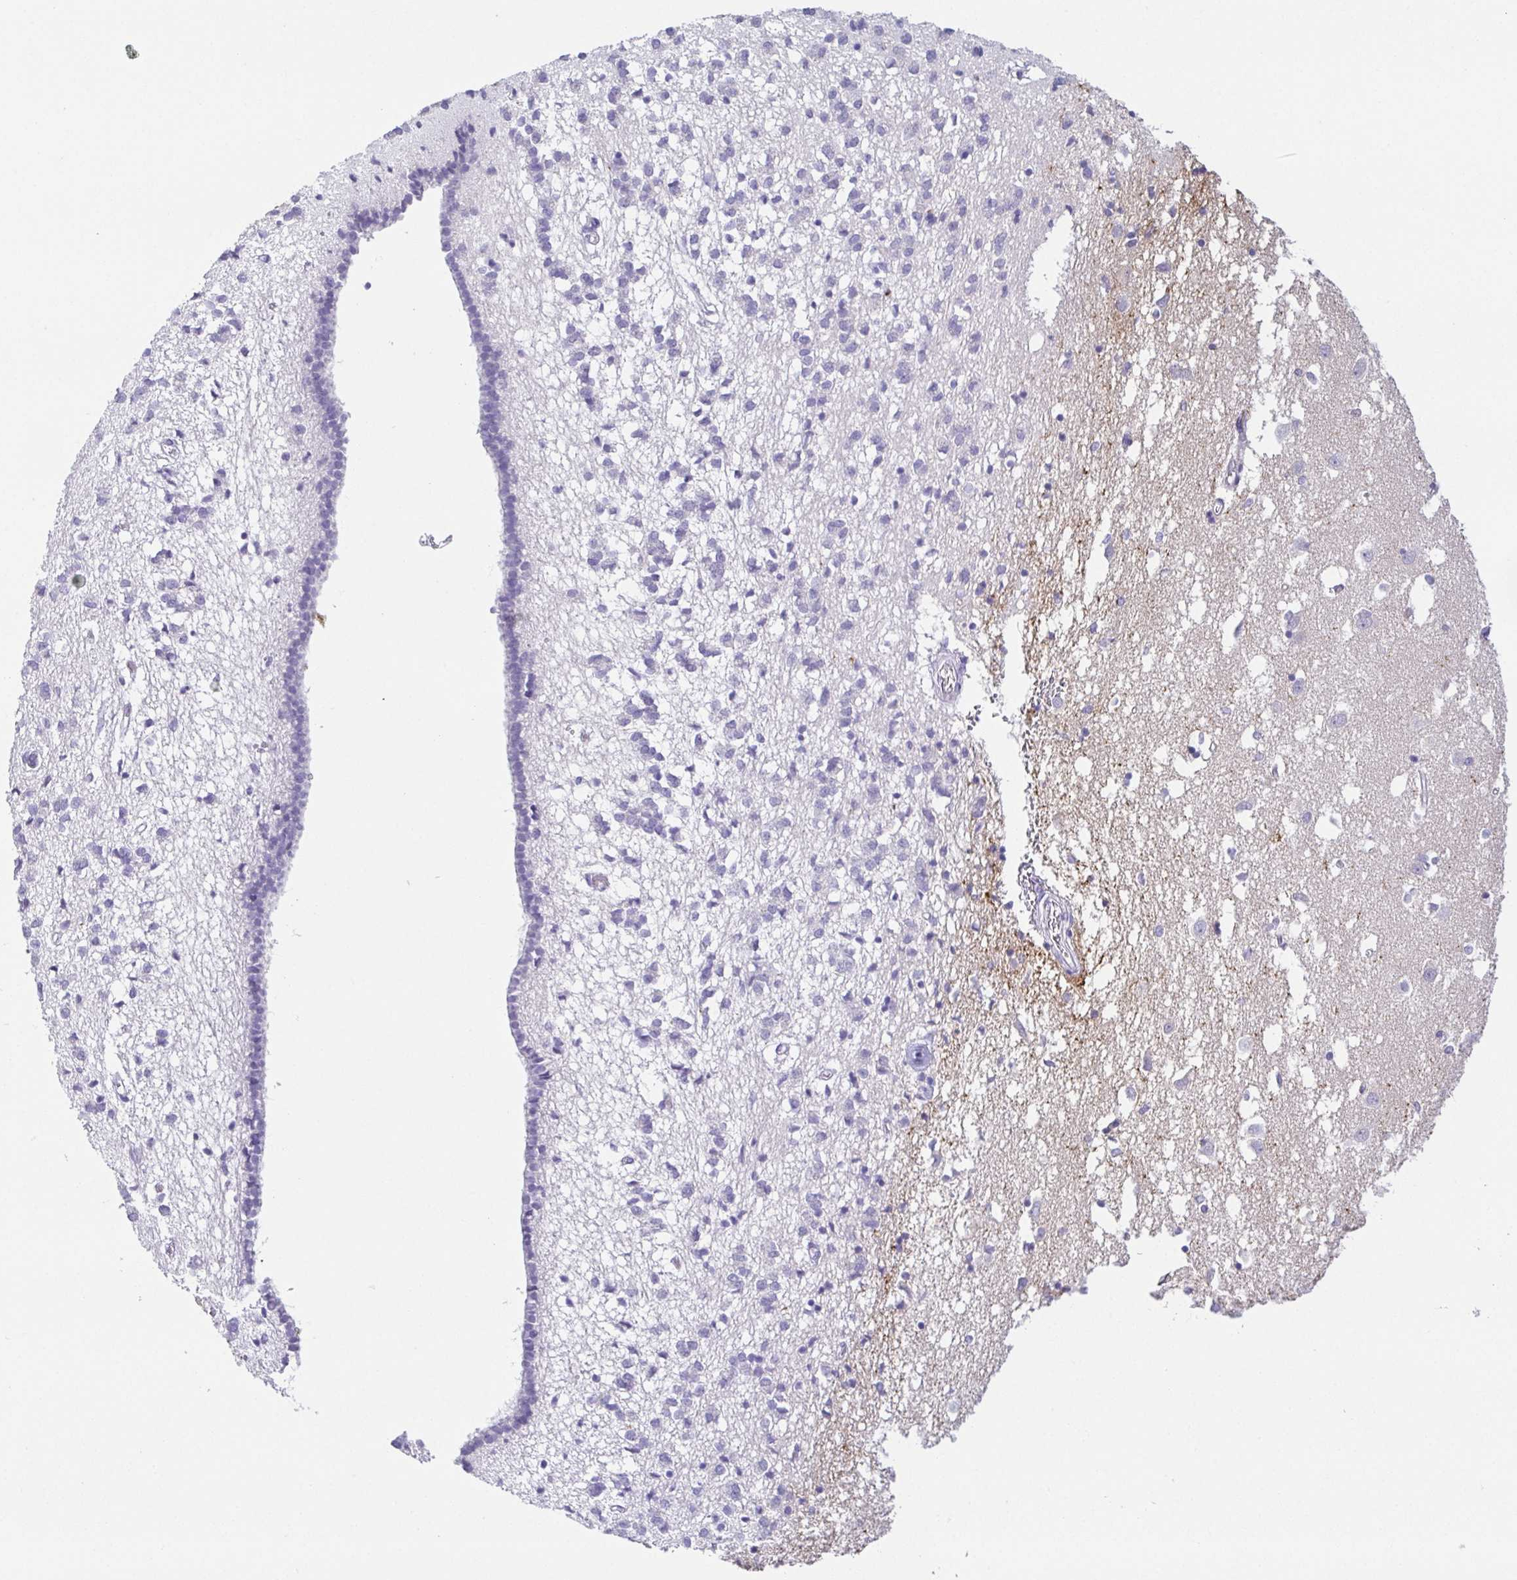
{"staining": {"intensity": "negative", "quantity": "none", "location": "none"}, "tissue": "caudate", "cell_type": "Glial cells", "image_type": "normal", "snomed": [{"axis": "morphology", "description": "Normal tissue, NOS"}, {"axis": "topography", "description": "Lateral ventricle wall"}], "caption": "A high-resolution micrograph shows immunohistochemistry staining of benign caudate, which reveals no significant expression in glial cells.", "gene": "HAPLN2", "patient": {"sex": "male", "age": 70}}